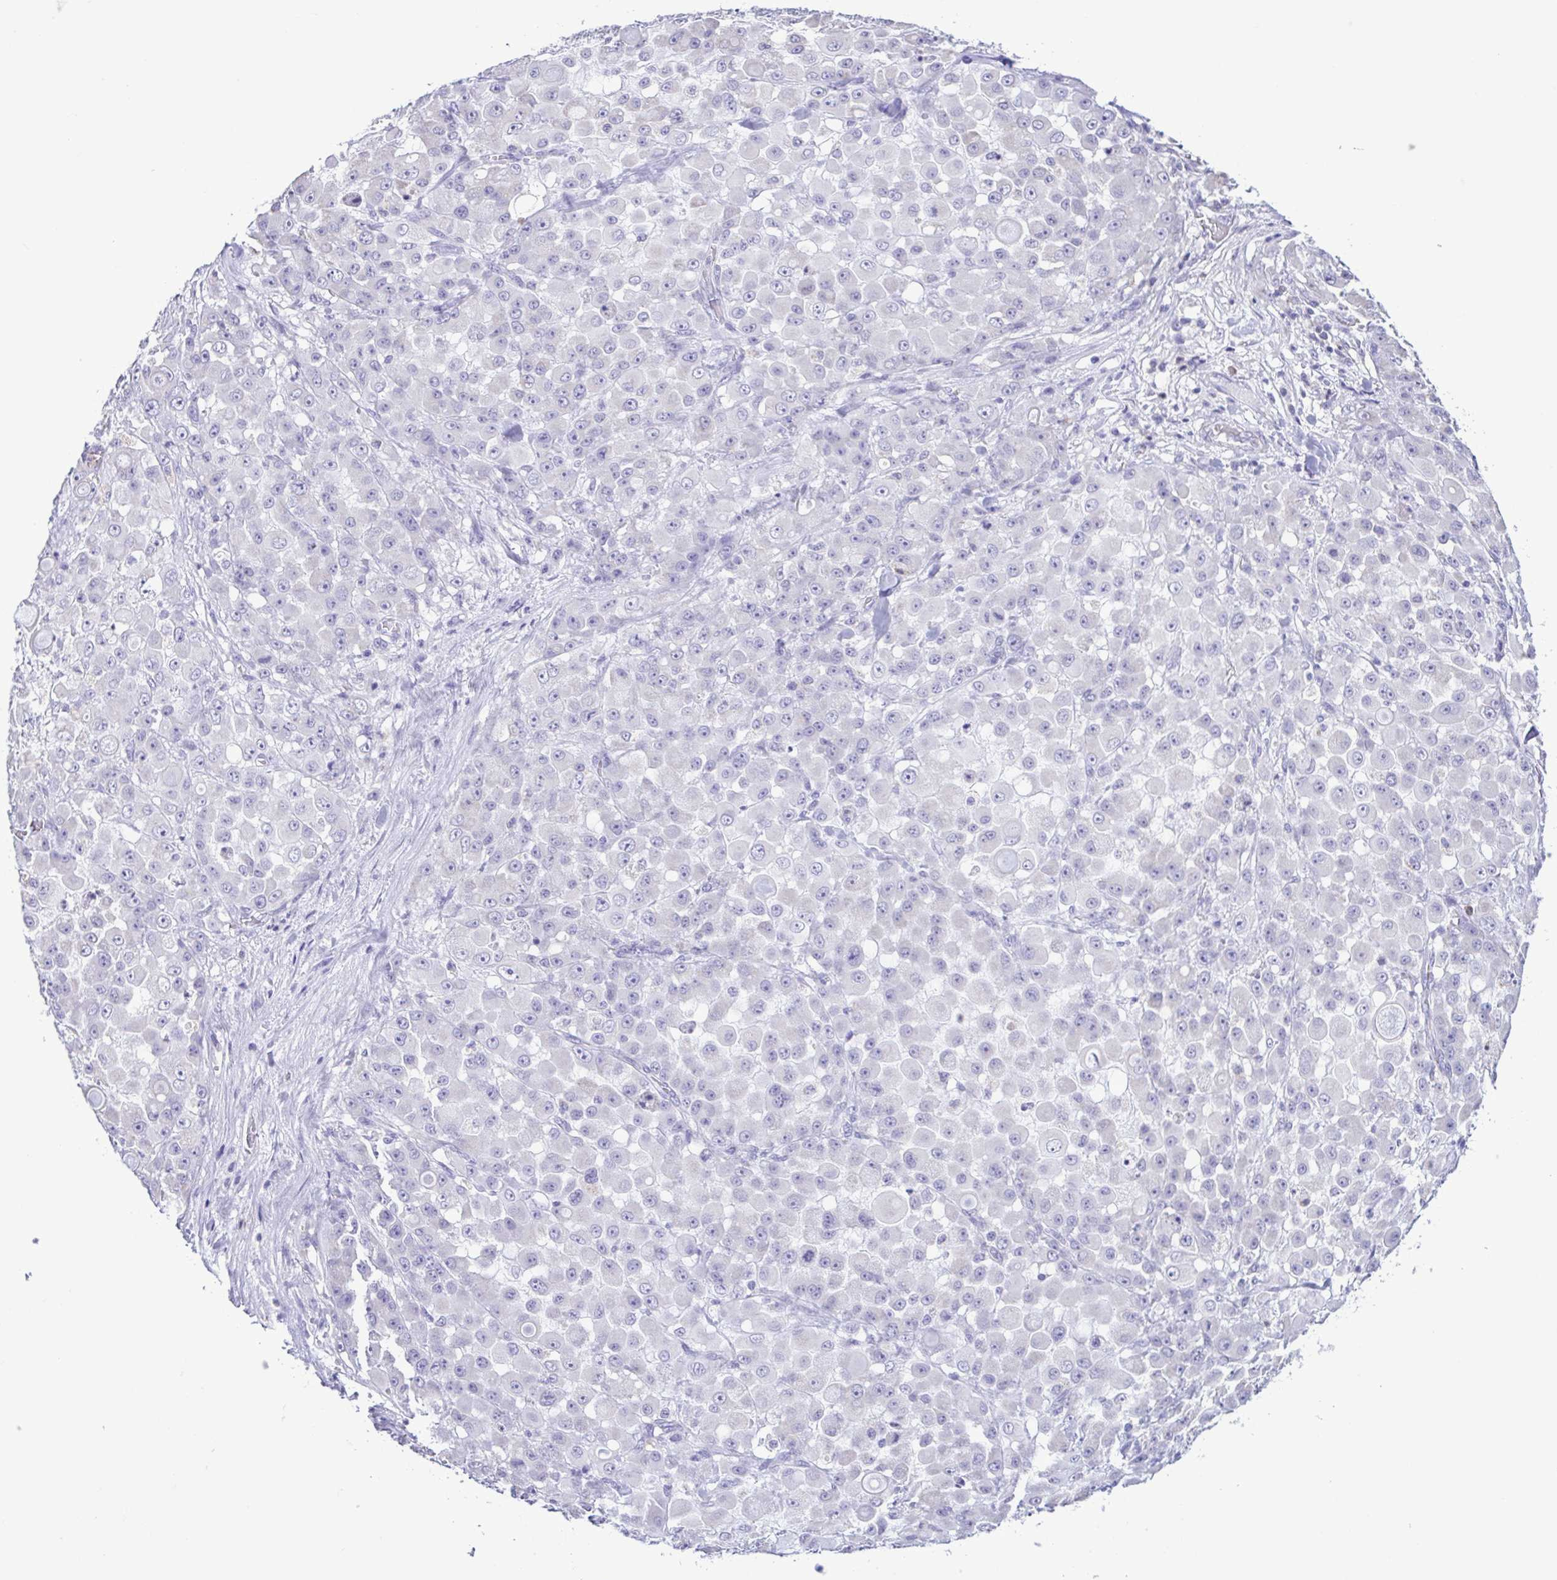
{"staining": {"intensity": "negative", "quantity": "none", "location": "none"}, "tissue": "stomach cancer", "cell_type": "Tumor cells", "image_type": "cancer", "snomed": [{"axis": "morphology", "description": "Adenocarcinoma, NOS"}, {"axis": "topography", "description": "Stomach"}], "caption": "A high-resolution histopathology image shows IHC staining of stomach cancer, which demonstrates no significant expression in tumor cells.", "gene": "CBY2", "patient": {"sex": "female", "age": 76}}